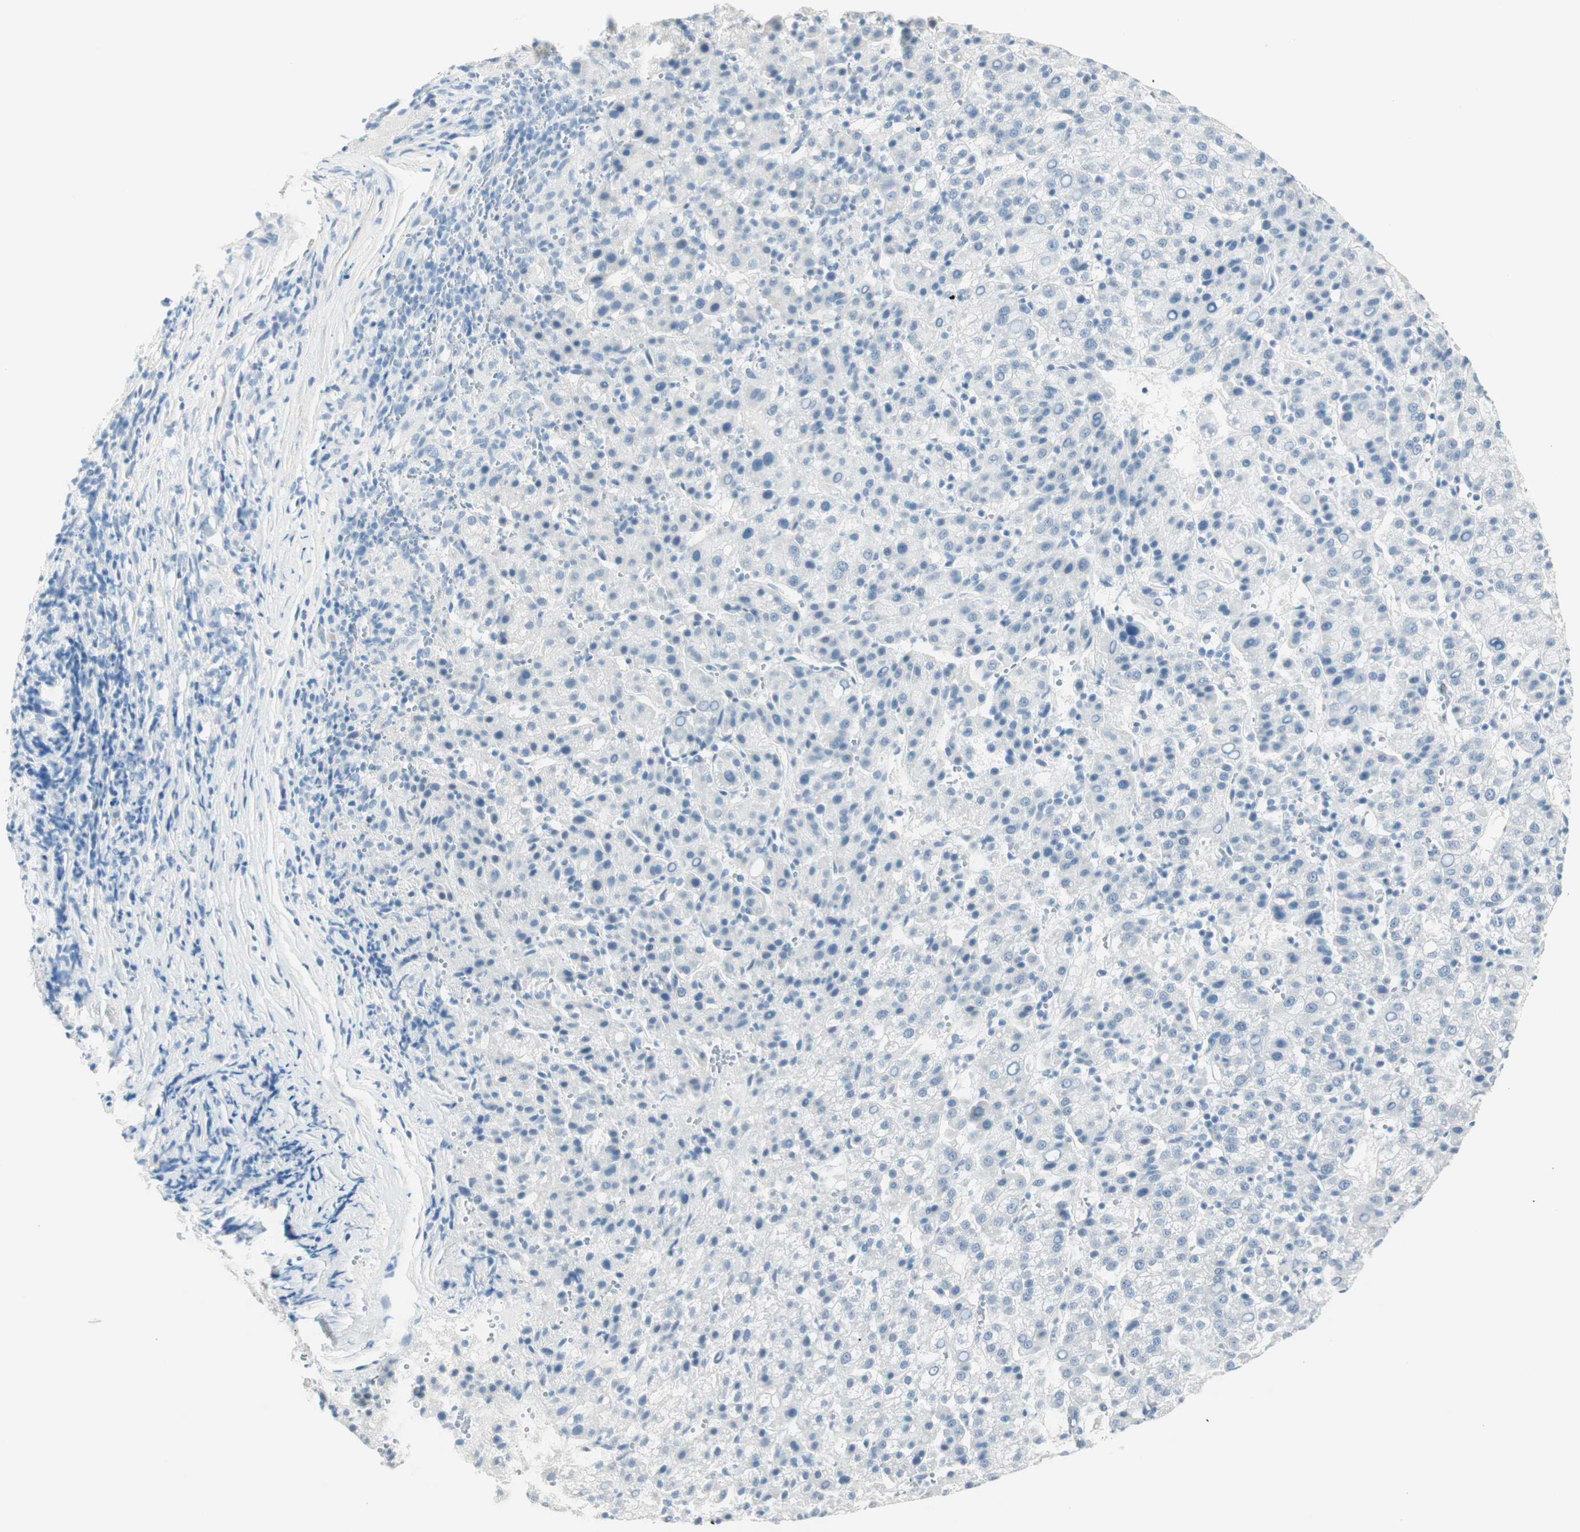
{"staining": {"intensity": "negative", "quantity": "none", "location": "none"}, "tissue": "liver cancer", "cell_type": "Tumor cells", "image_type": "cancer", "snomed": [{"axis": "morphology", "description": "Carcinoma, Hepatocellular, NOS"}, {"axis": "topography", "description": "Liver"}], "caption": "This is an IHC micrograph of human liver cancer. There is no positivity in tumor cells.", "gene": "MLLT10", "patient": {"sex": "female", "age": 58}}